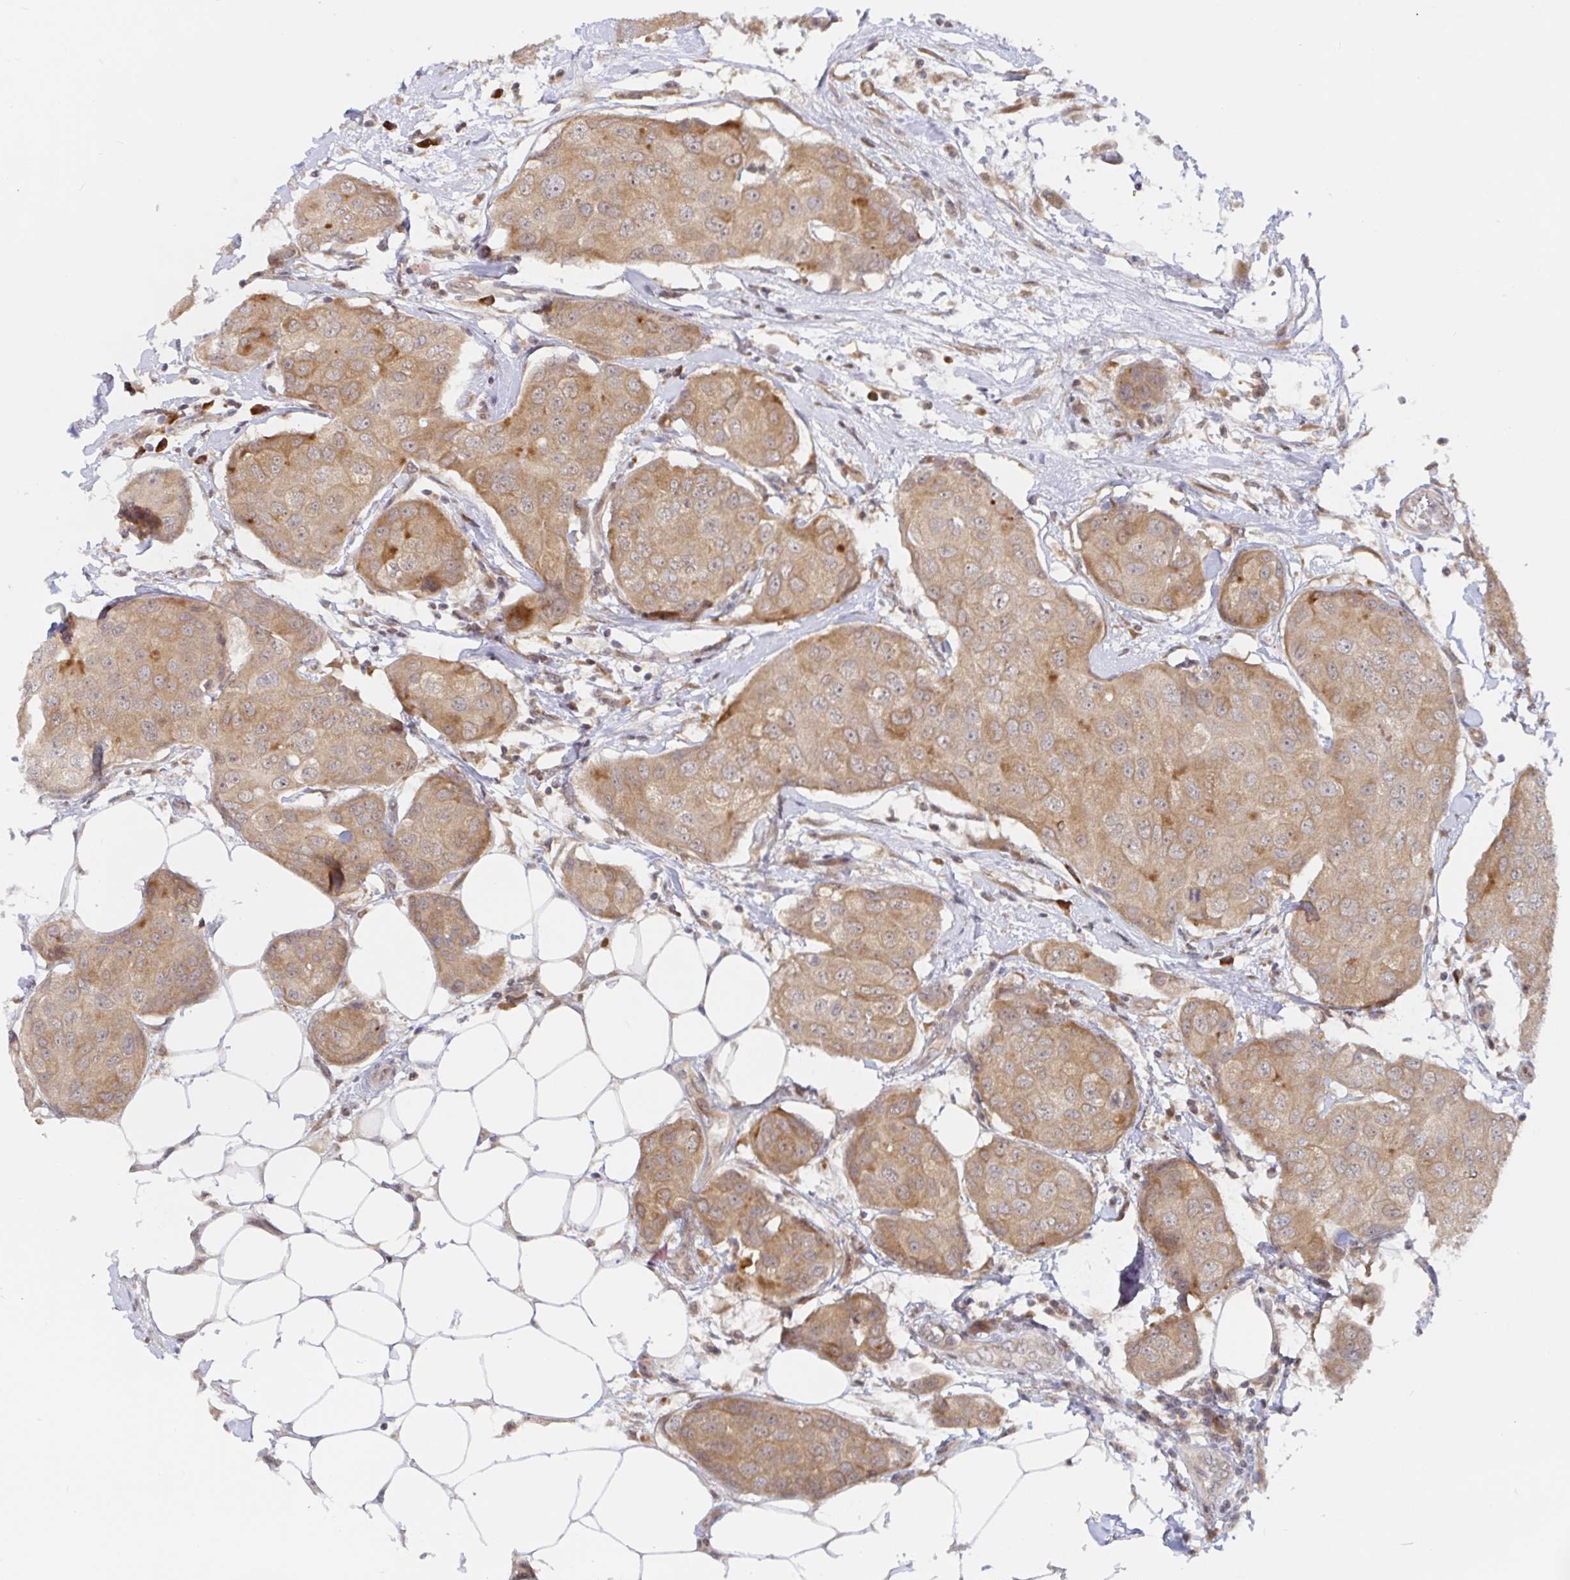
{"staining": {"intensity": "moderate", "quantity": ">75%", "location": "cytoplasmic/membranous"}, "tissue": "breast cancer", "cell_type": "Tumor cells", "image_type": "cancer", "snomed": [{"axis": "morphology", "description": "Duct carcinoma"}, {"axis": "topography", "description": "Breast"}, {"axis": "topography", "description": "Lymph node"}], "caption": "Tumor cells show moderate cytoplasmic/membranous expression in approximately >75% of cells in breast cancer.", "gene": "ALG1", "patient": {"sex": "female", "age": 80}}